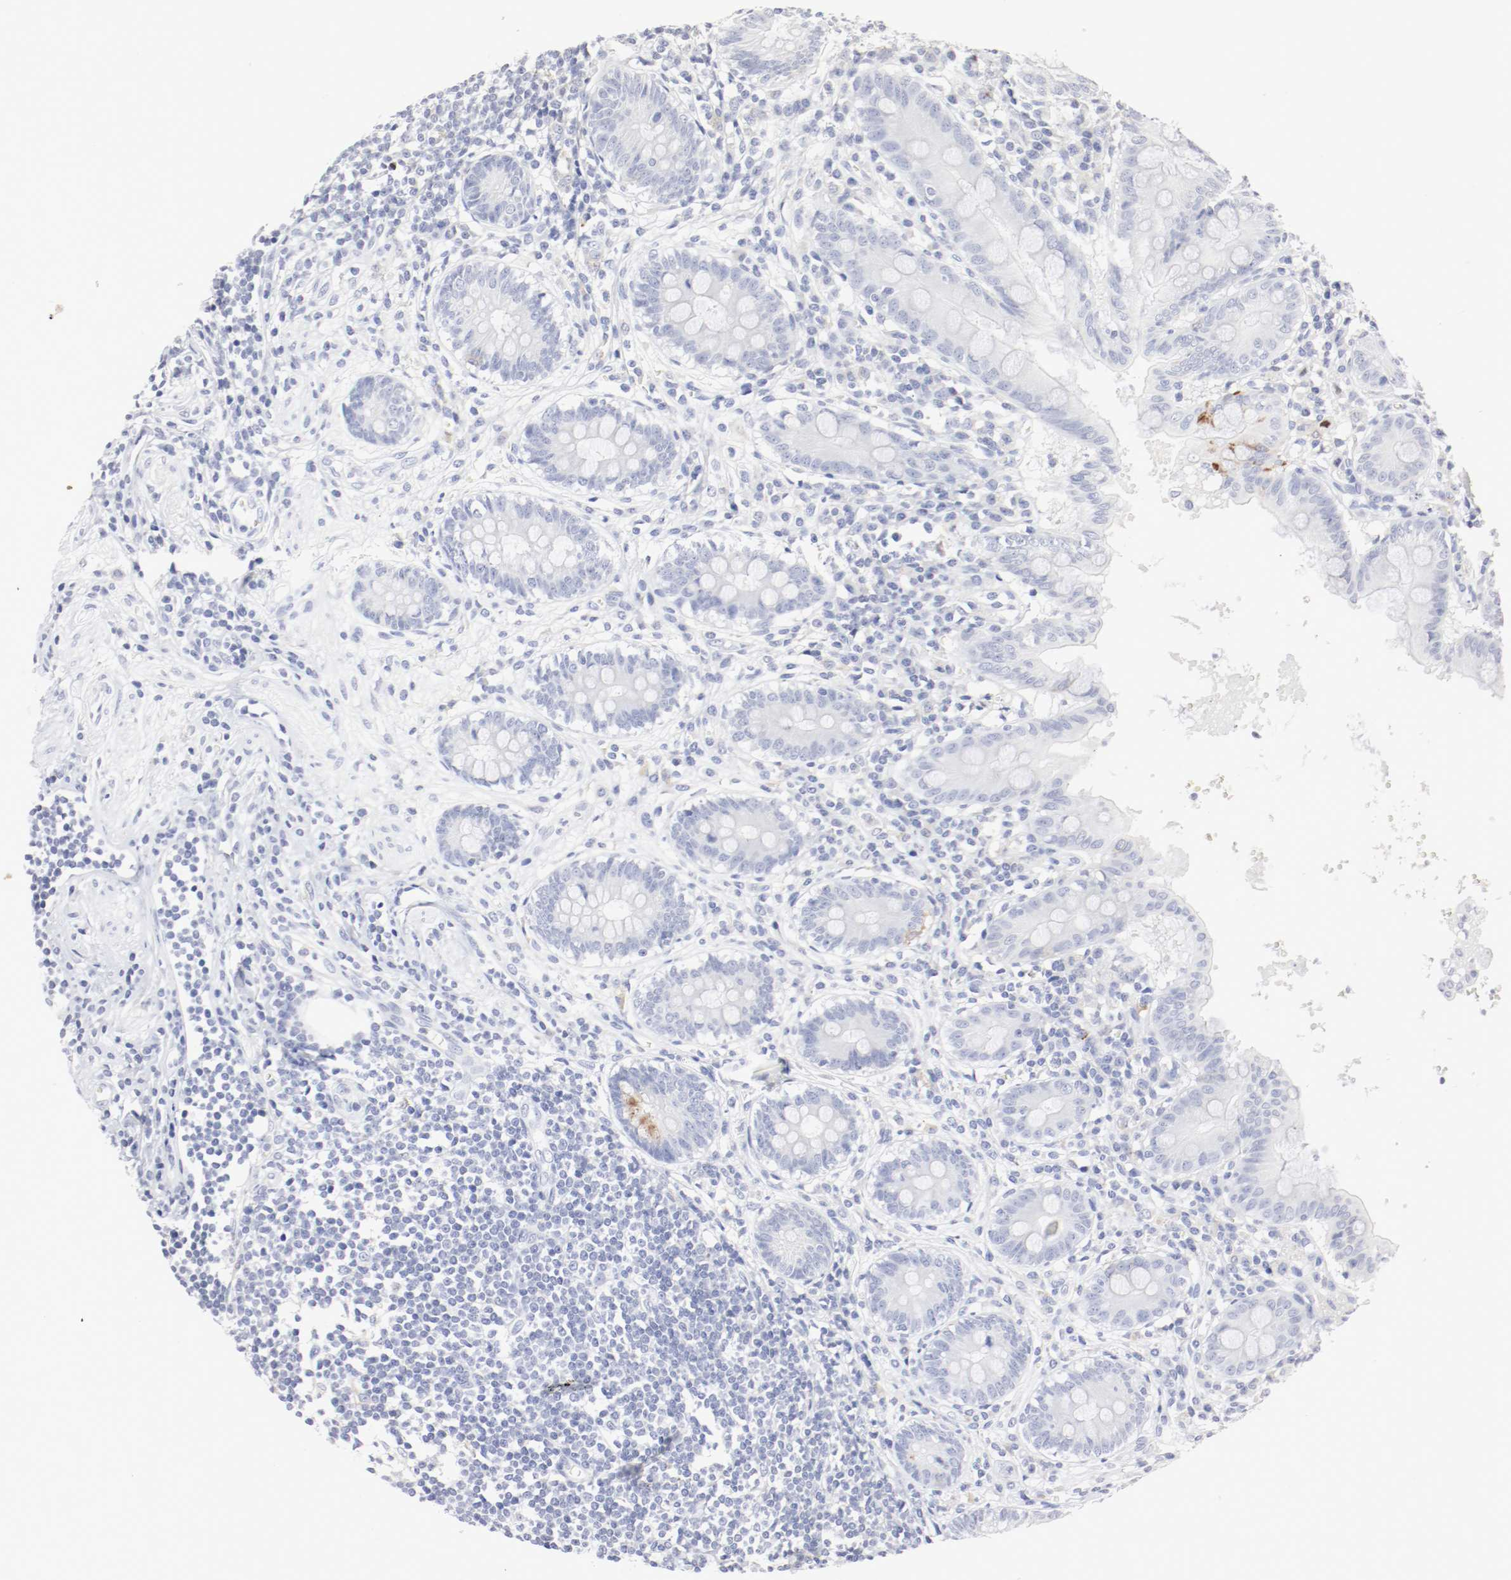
{"staining": {"intensity": "negative", "quantity": "none", "location": "none"}, "tissue": "appendix", "cell_type": "Glandular cells", "image_type": "normal", "snomed": [{"axis": "morphology", "description": "Normal tissue, NOS"}, {"axis": "topography", "description": "Appendix"}], "caption": "DAB (3,3'-diaminobenzidine) immunohistochemical staining of normal appendix exhibits no significant expression in glandular cells.", "gene": "ITGAX", "patient": {"sex": "female", "age": 50}}